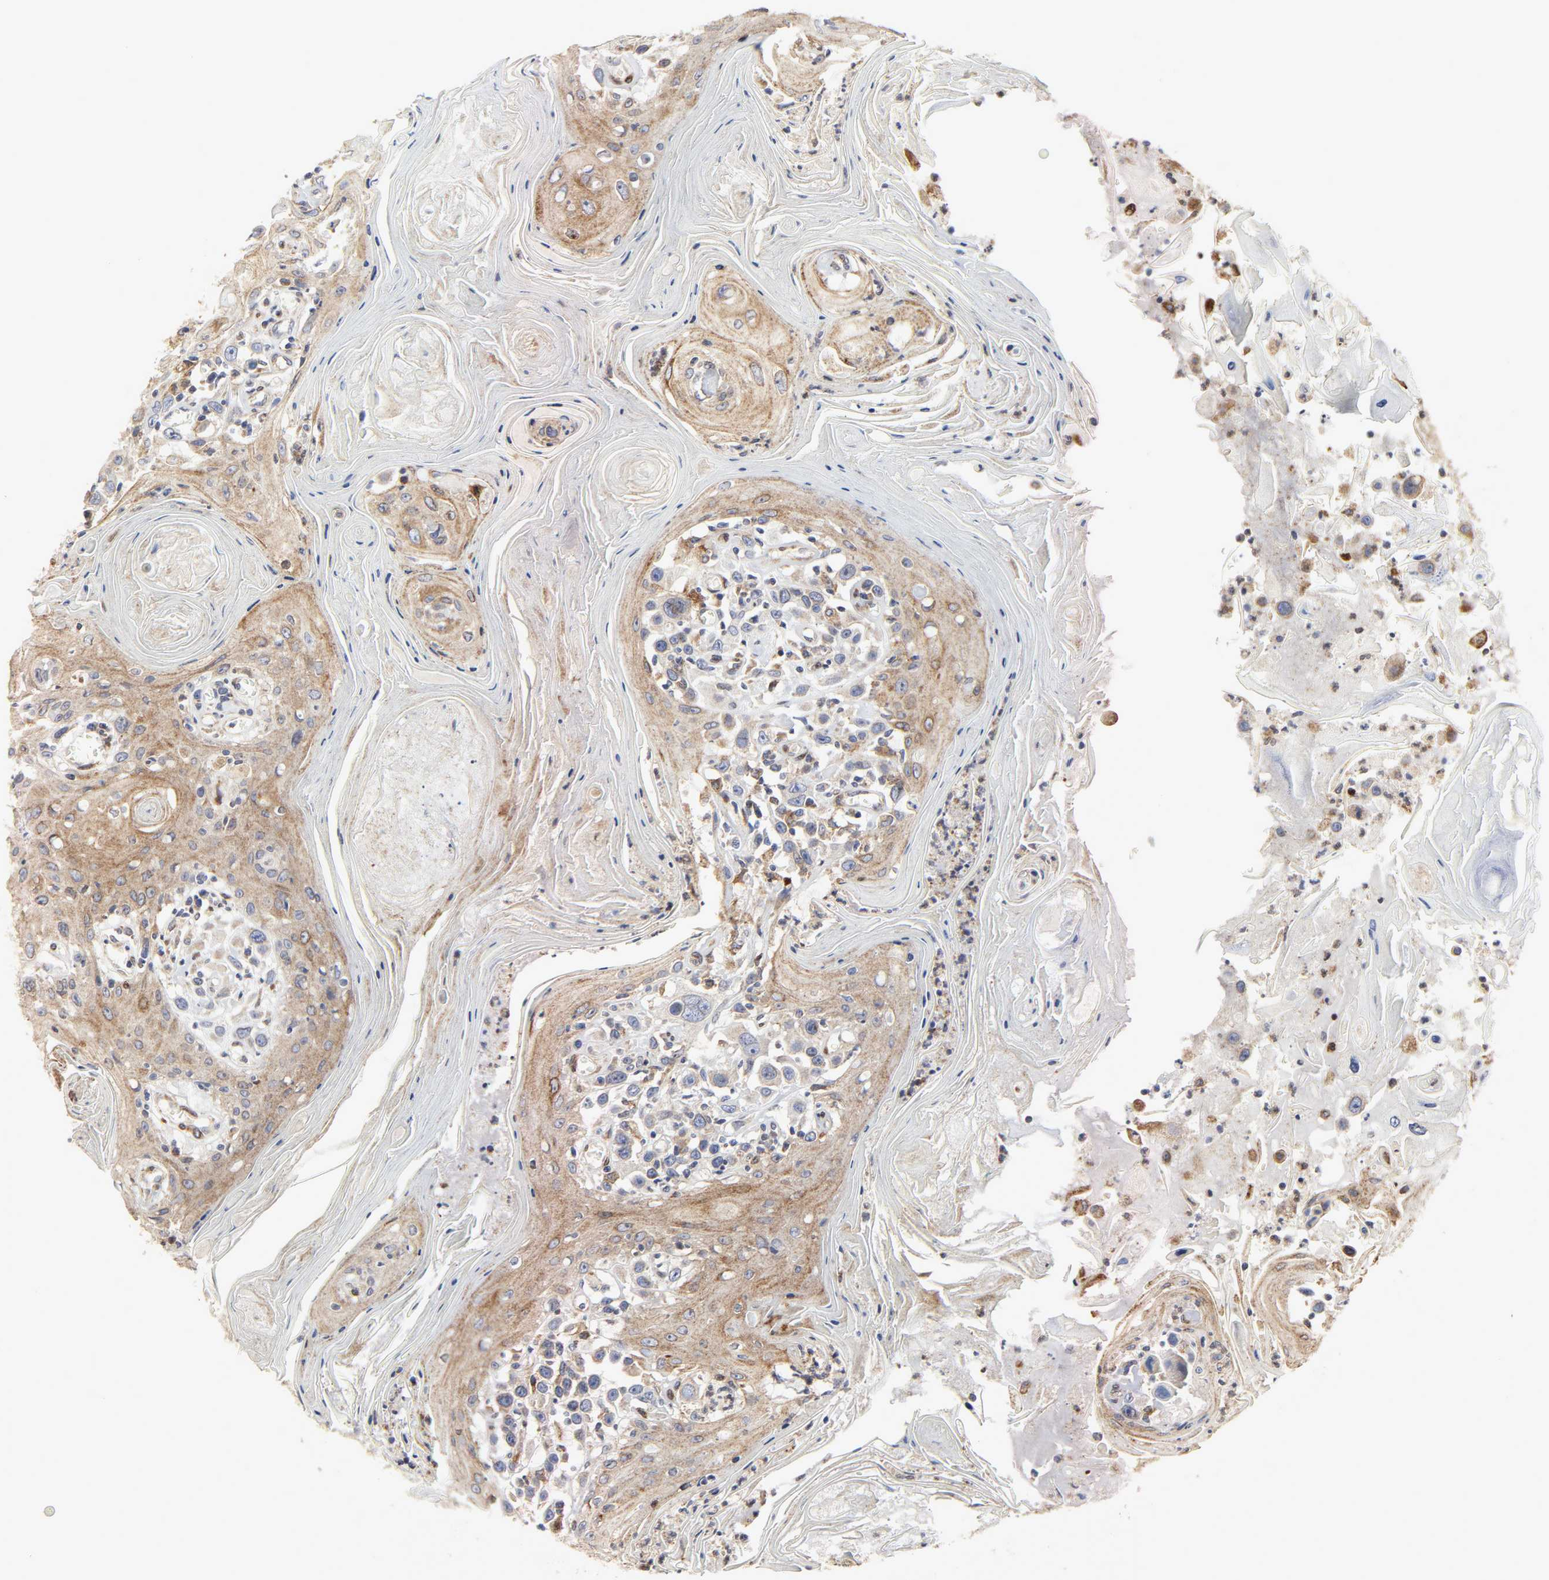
{"staining": {"intensity": "moderate", "quantity": ">75%", "location": "cytoplasmic/membranous"}, "tissue": "head and neck cancer", "cell_type": "Tumor cells", "image_type": "cancer", "snomed": [{"axis": "morphology", "description": "Squamous cell carcinoma, NOS"}, {"axis": "topography", "description": "Oral tissue"}, {"axis": "topography", "description": "Head-Neck"}], "caption": "Protein expression analysis of human head and neck cancer reveals moderate cytoplasmic/membranous positivity in approximately >75% of tumor cells. Using DAB (brown) and hematoxylin (blue) stains, captured at high magnification using brightfield microscopy.", "gene": "POR", "patient": {"sex": "female", "age": 76}}